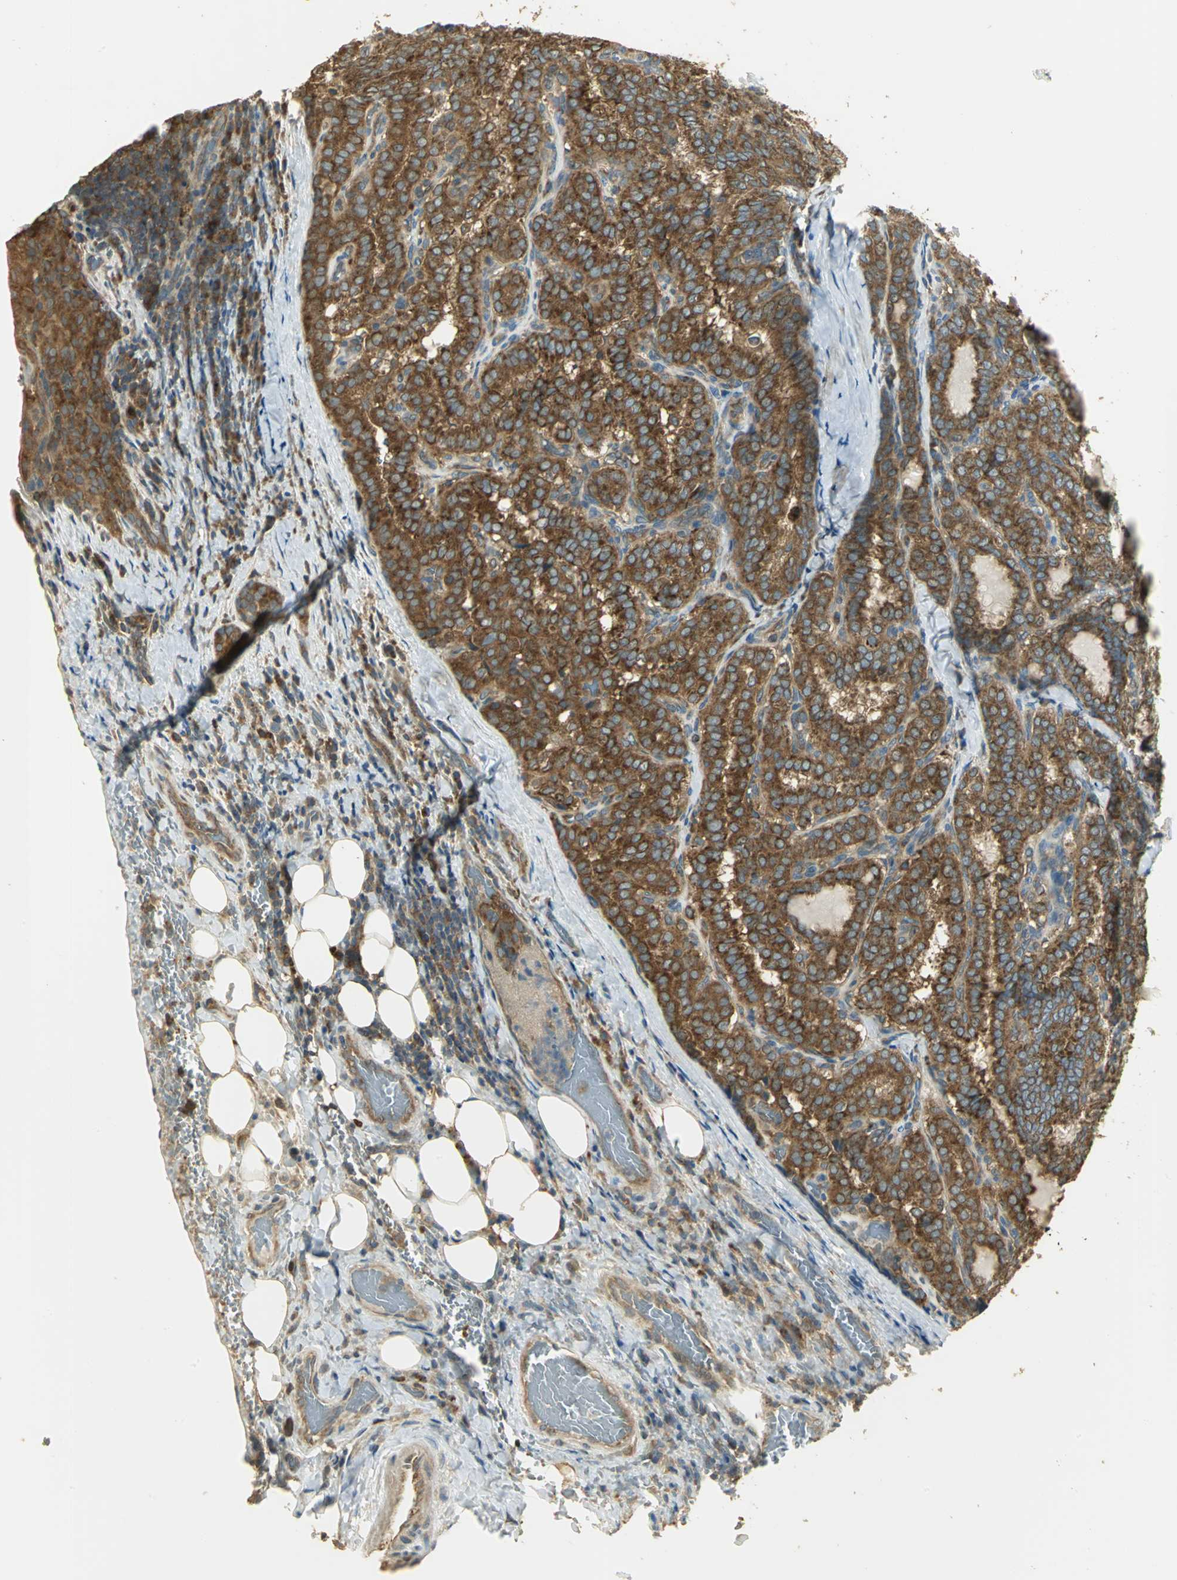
{"staining": {"intensity": "strong", "quantity": ">75%", "location": "cytoplasmic/membranous"}, "tissue": "thyroid cancer", "cell_type": "Tumor cells", "image_type": "cancer", "snomed": [{"axis": "morphology", "description": "Papillary adenocarcinoma, NOS"}, {"axis": "topography", "description": "Thyroid gland"}], "caption": "Thyroid cancer (papillary adenocarcinoma) stained for a protein demonstrates strong cytoplasmic/membranous positivity in tumor cells.", "gene": "RARS1", "patient": {"sex": "female", "age": 30}}